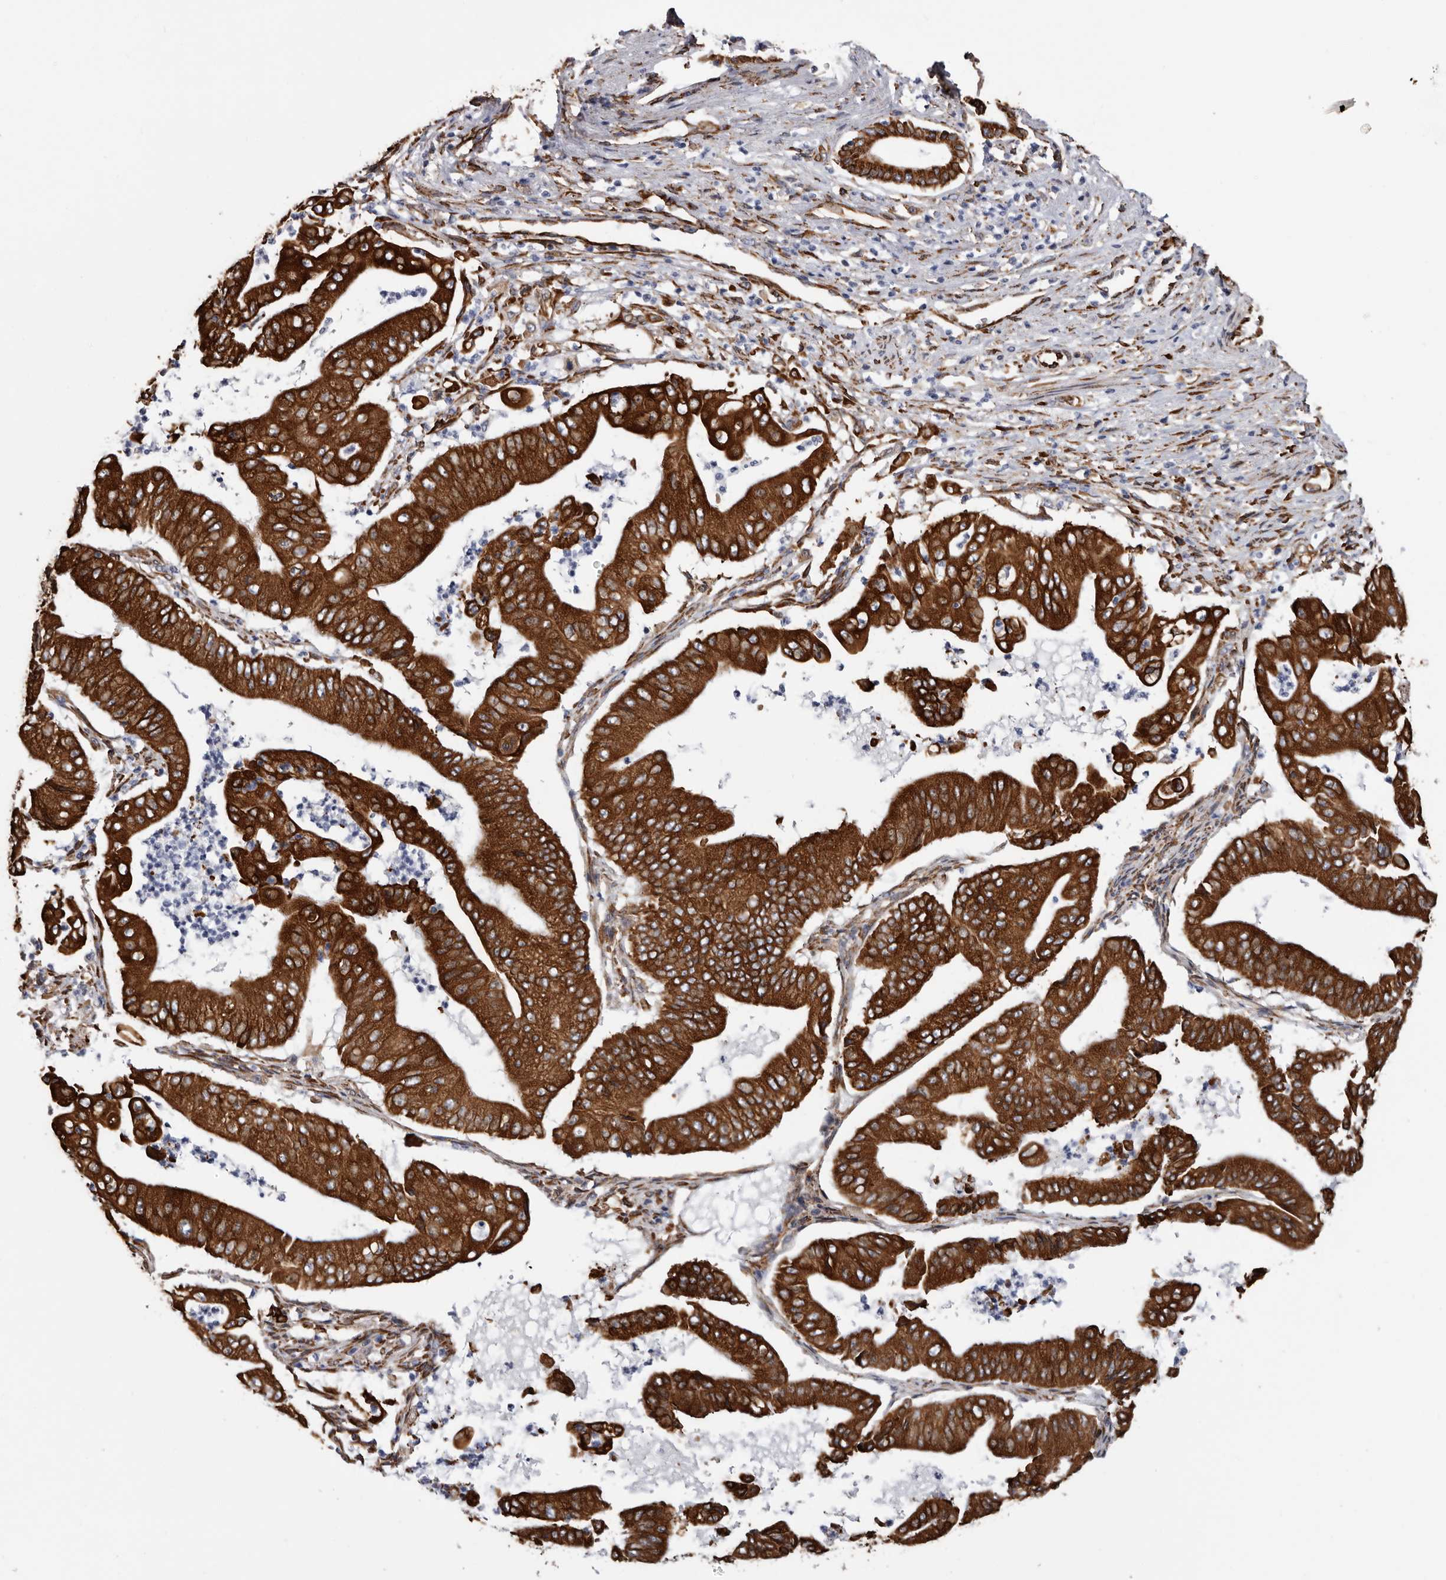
{"staining": {"intensity": "strong", "quantity": ">75%", "location": "cytoplasmic/membranous"}, "tissue": "pancreatic cancer", "cell_type": "Tumor cells", "image_type": "cancer", "snomed": [{"axis": "morphology", "description": "Adenocarcinoma, NOS"}, {"axis": "topography", "description": "Pancreas"}], "caption": "Immunohistochemistry (IHC) (DAB (3,3'-diaminobenzidine)) staining of adenocarcinoma (pancreatic) shows strong cytoplasmic/membranous protein positivity in about >75% of tumor cells. (IHC, brightfield microscopy, high magnification).", "gene": "SEMA3E", "patient": {"sex": "female", "age": 77}}